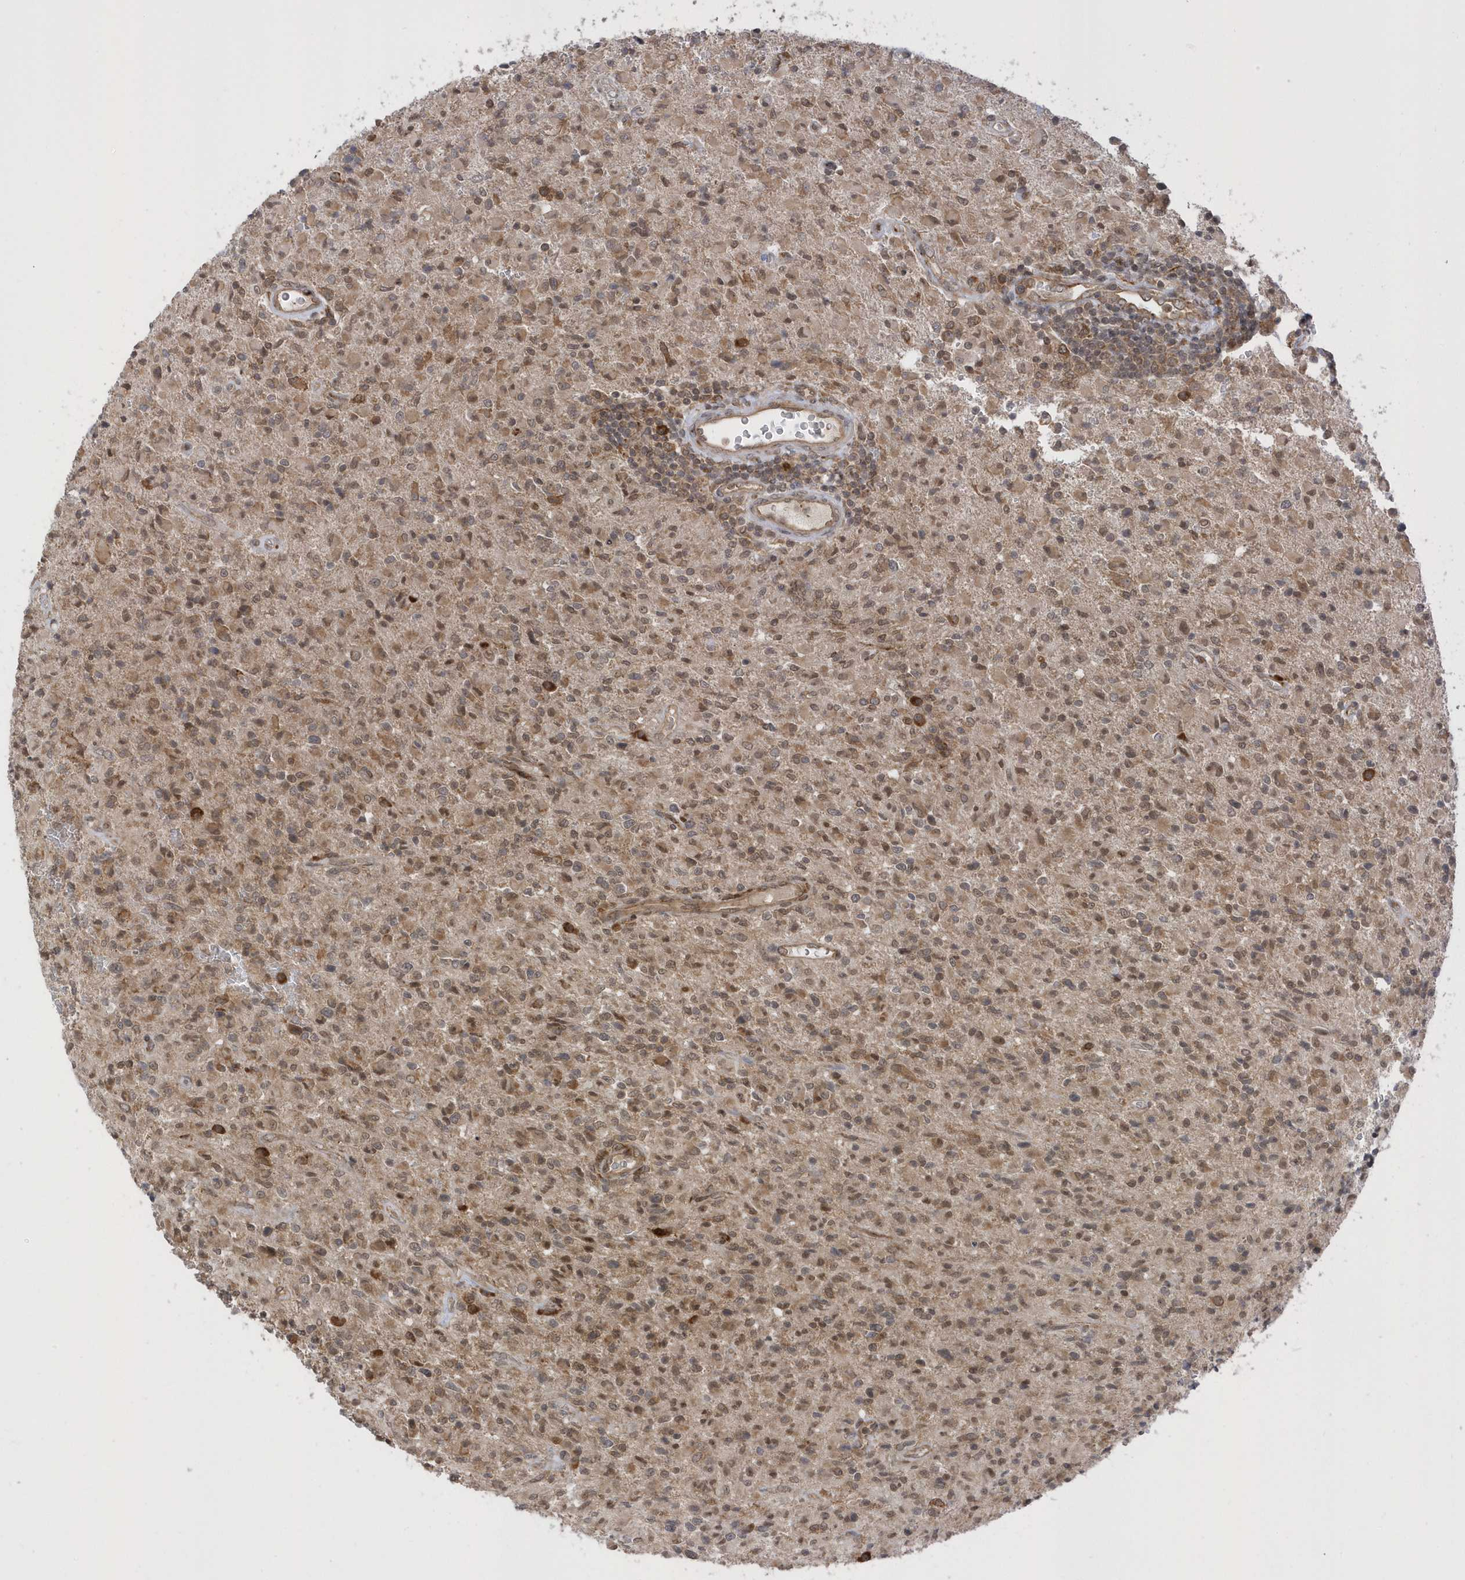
{"staining": {"intensity": "moderate", "quantity": ">75%", "location": "cytoplasmic/membranous,nuclear"}, "tissue": "glioma", "cell_type": "Tumor cells", "image_type": "cancer", "snomed": [{"axis": "morphology", "description": "Glioma, malignant, High grade"}, {"axis": "topography", "description": "Brain"}], "caption": "Human glioma stained with a brown dye exhibits moderate cytoplasmic/membranous and nuclear positive positivity in approximately >75% of tumor cells.", "gene": "METTL21A", "patient": {"sex": "female", "age": 57}}